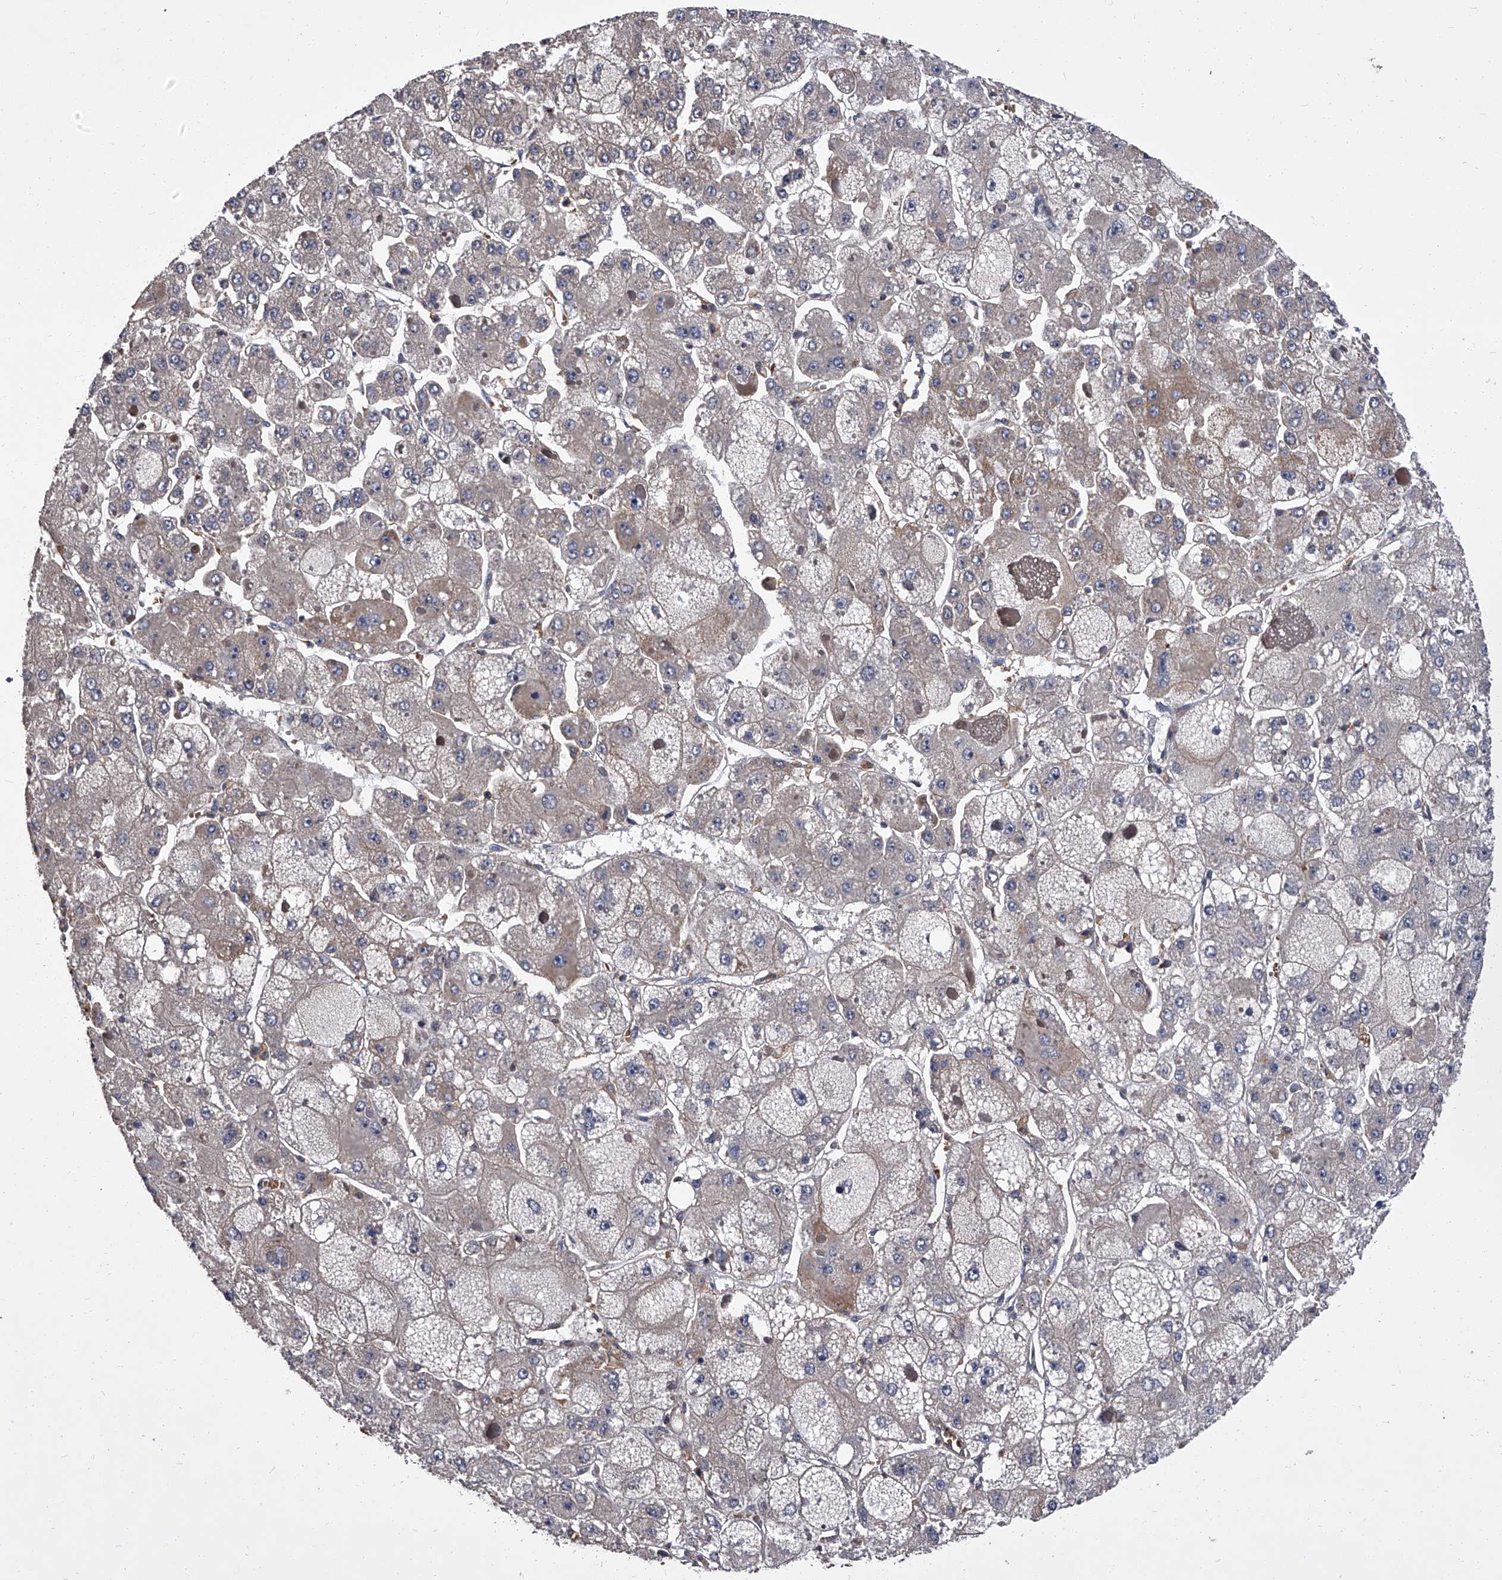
{"staining": {"intensity": "weak", "quantity": "<25%", "location": "cytoplasmic/membranous"}, "tissue": "liver cancer", "cell_type": "Tumor cells", "image_type": "cancer", "snomed": [{"axis": "morphology", "description": "Carcinoma, Hepatocellular, NOS"}, {"axis": "topography", "description": "Liver"}], "caption": "This is an IHC micrograph of human liver cancer. There is no expression in tumor cells.", "gene": "STK36", "patient": {"sex": "female", "age": 73}}